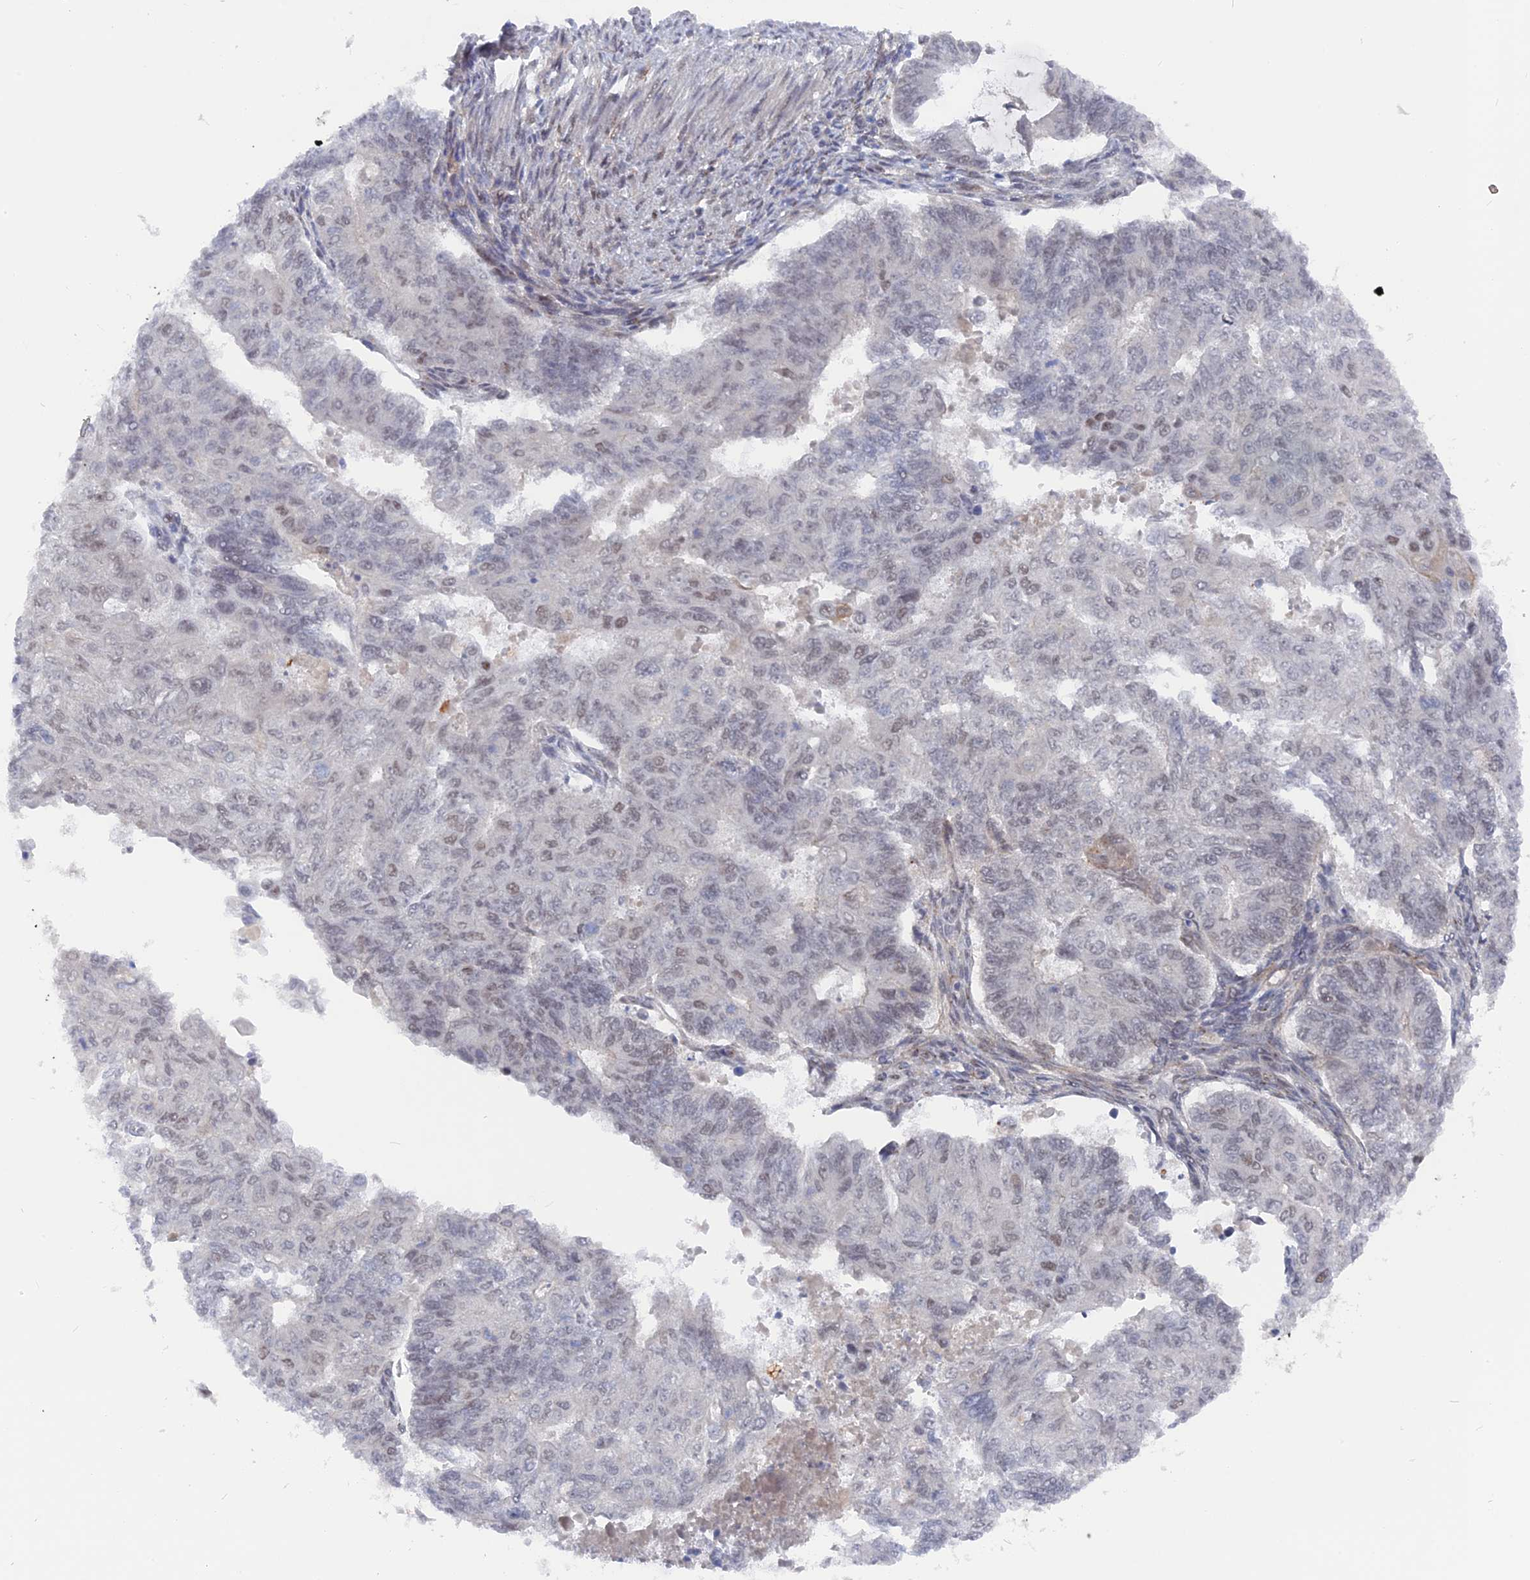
{"staining": {"intensity": "weak", "quantity": "25%-75%", "location": "nuclear"}, "tissue": "endometrial cancer", "cell_type": "Tumor cells", "image_type": "cancer", "snomed": [{"axis": "morphology", "description": "Adenocarcinoma, NOS"}, {"axis": "topography", "description": "Endometrium"}], "caption": "There is low levels of weak nuclear expression in tumor cells of endometrial cancer (adenocarcinoma), as demonstrated by immunohistochemical staining (brown color).", "gene": "CCDC85A", "patient": {"sex": "female", "age": 32}}